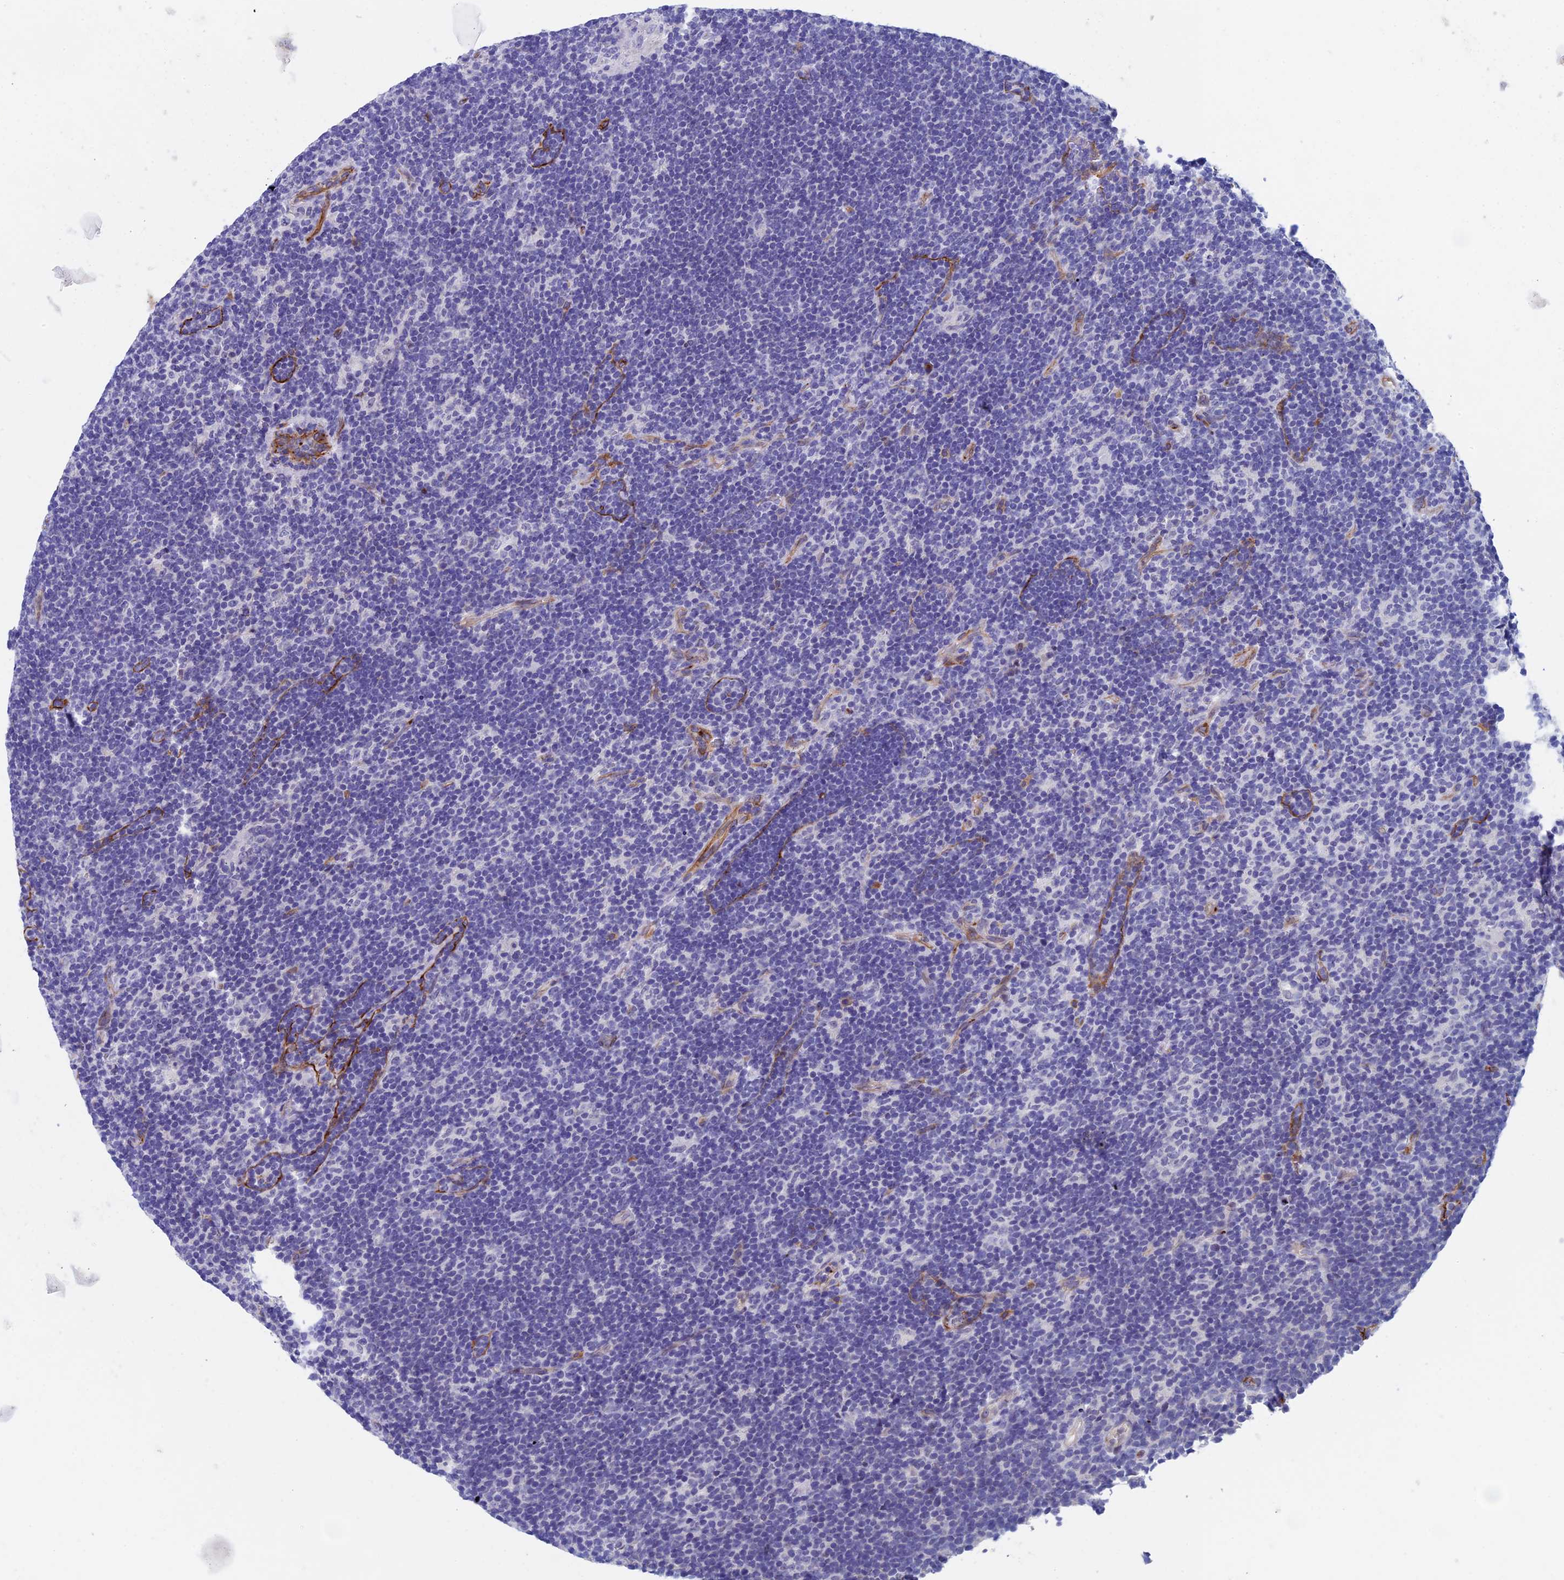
{"staining": {"intensity": "negative", "quantity": "none", "location": "none"}, "tissue": "lymphoma", "cell_type": "Tumor cells", "image_type": "cancer", "snomed": [{"axis": "morphology", "description": "Hodgkin's disease, NOS"}, {"axis": "topography", "description": "Lymph node"}], "caption": "This histopathology image is of Hodgkin's disease stained with immunohistochemistry to label a protein in brown with the nuclei are counter-stained blue. There is no staining in tumor cells.", "gene": "INSYN1", "patient": {"sex": "female", "age": 57}}